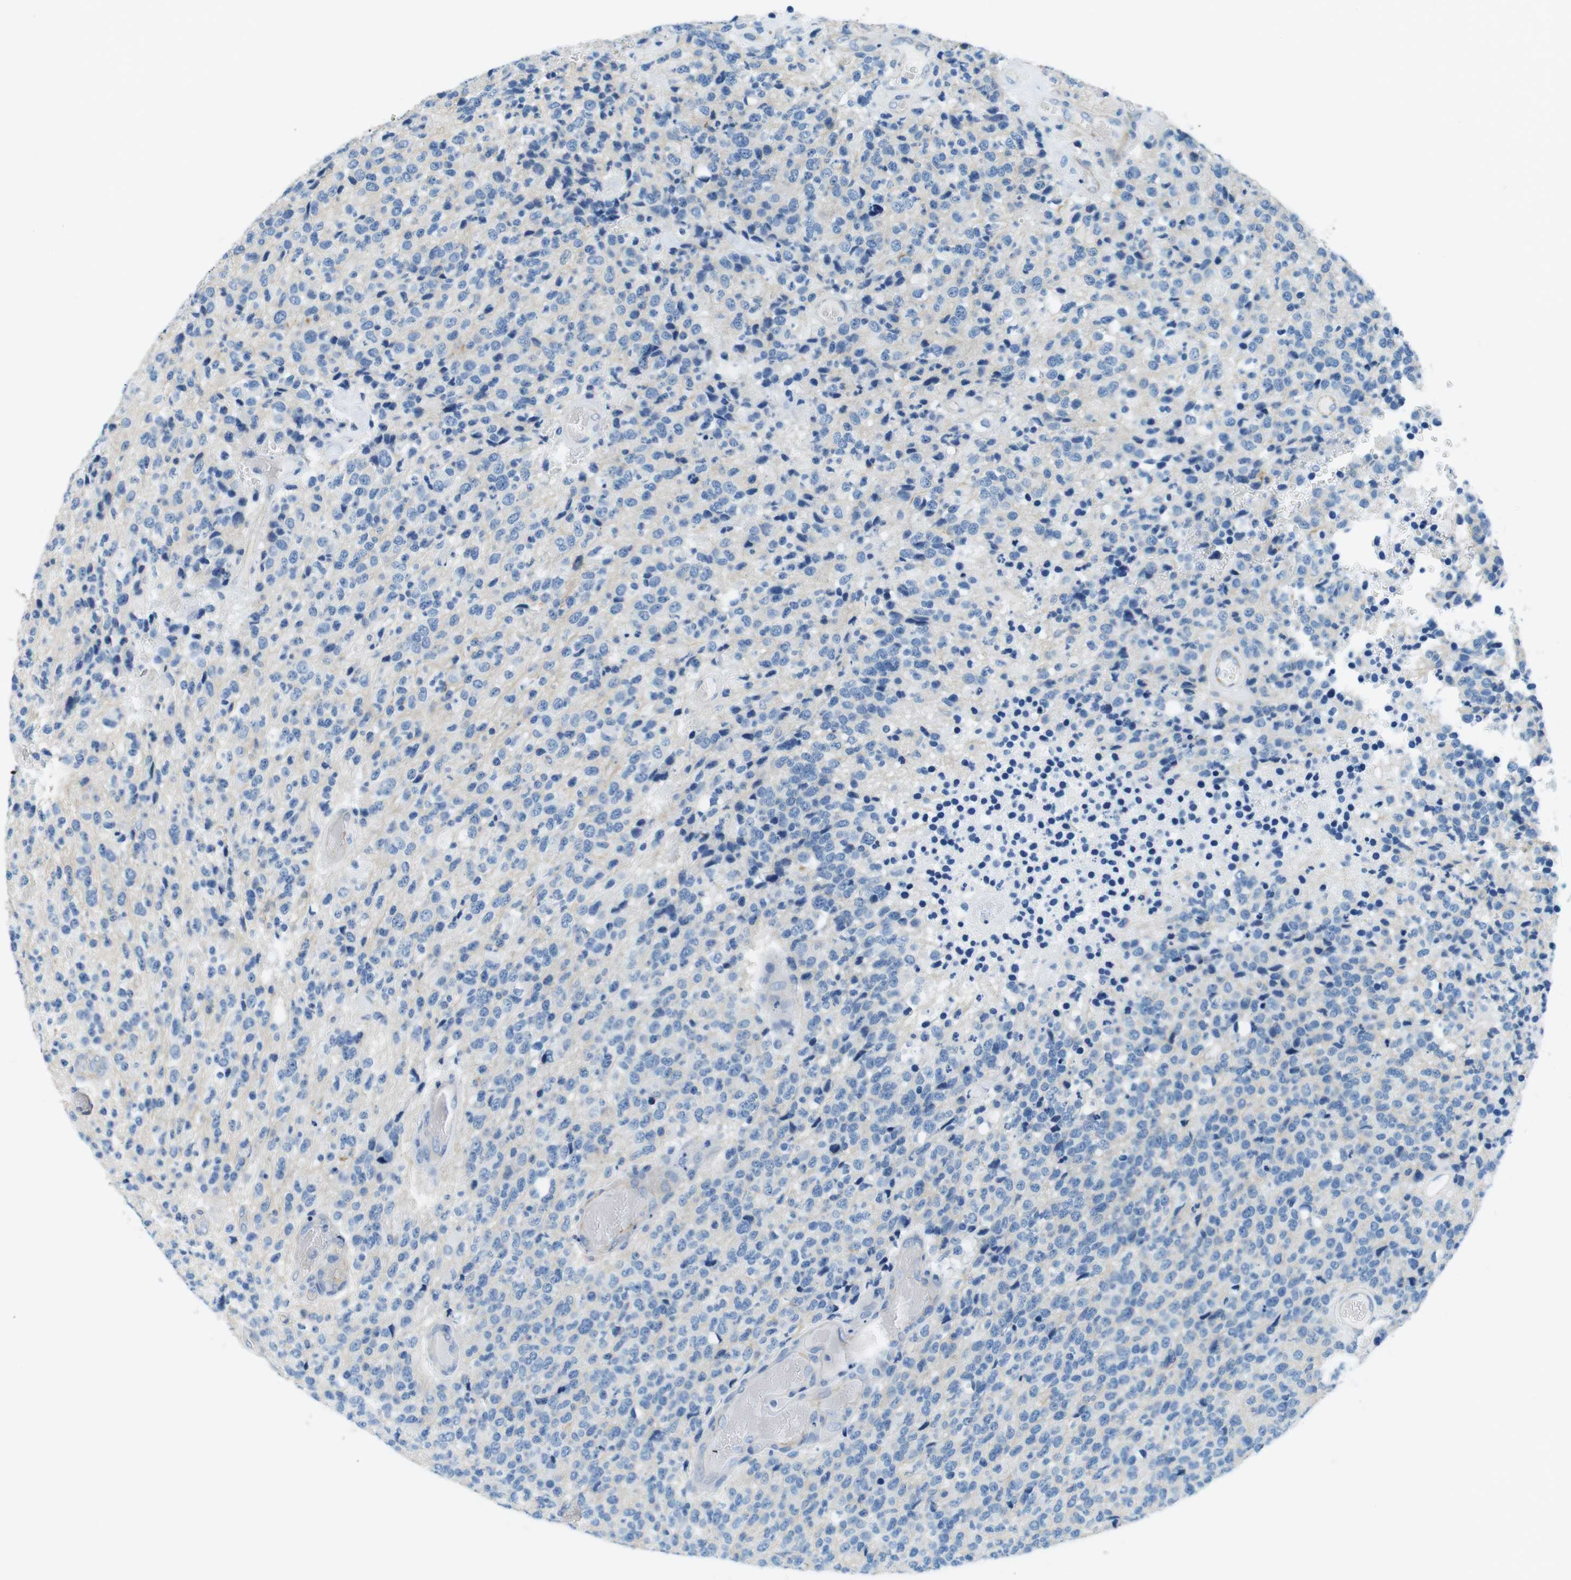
{"staining": {"intensity": "negative", "quantity": "none", "location": "none"}, "tissue": "glioma", "cell_type": "Tumor cells", "image_type": "cancer", "snomed": [{"axis": "morphology", "description": "Glioma, malignant, High grade"}, {"axis": "topography", "description": "pancreas cauda"}], "caption": "DAB immunohistochemical staining of human high-grade glioma (malignant) shows no significant staining in tumor cells.", "gene": "SLC6A6", "patient": {"sex": "male", "age": 60}}